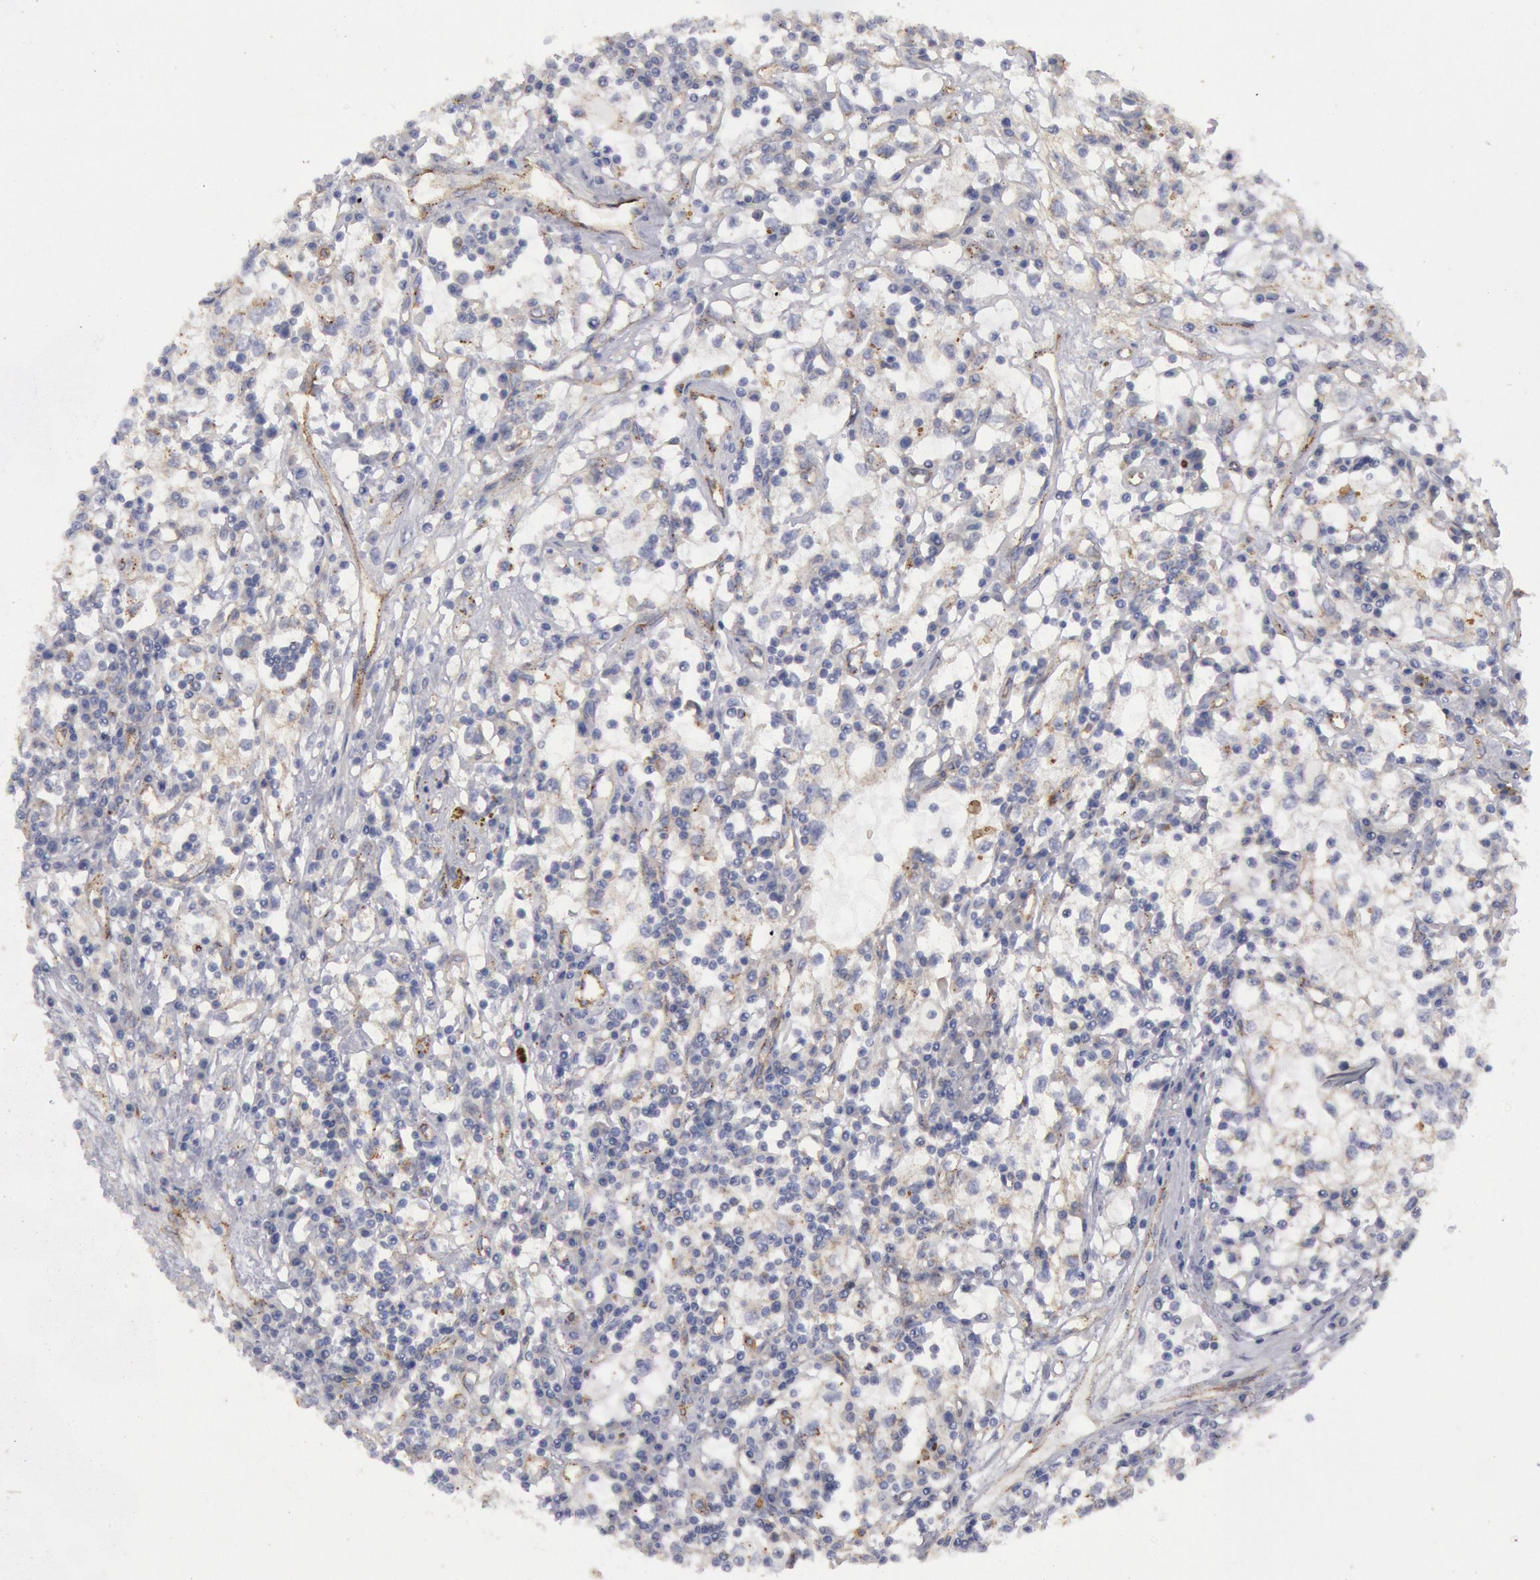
{"staining": {"intensity": "negative", "quantity": "none", "location": "none"}, "tissue": "renal cancer", "cell_type": "Tumor cells", "image_type": "cancer", "snomed": [{"axis": "morphology", "description": "Adenocarcinoma, NOS"}, {"axis": "topography", "description": "Kidney"}], "caption": "This is an immunohistochemistry photomicrograph of renal adenocarcinoma. There is no staining in tumor cells.", "gene": "FLOT1", "patient": {"sex": "male", "age": 82}}